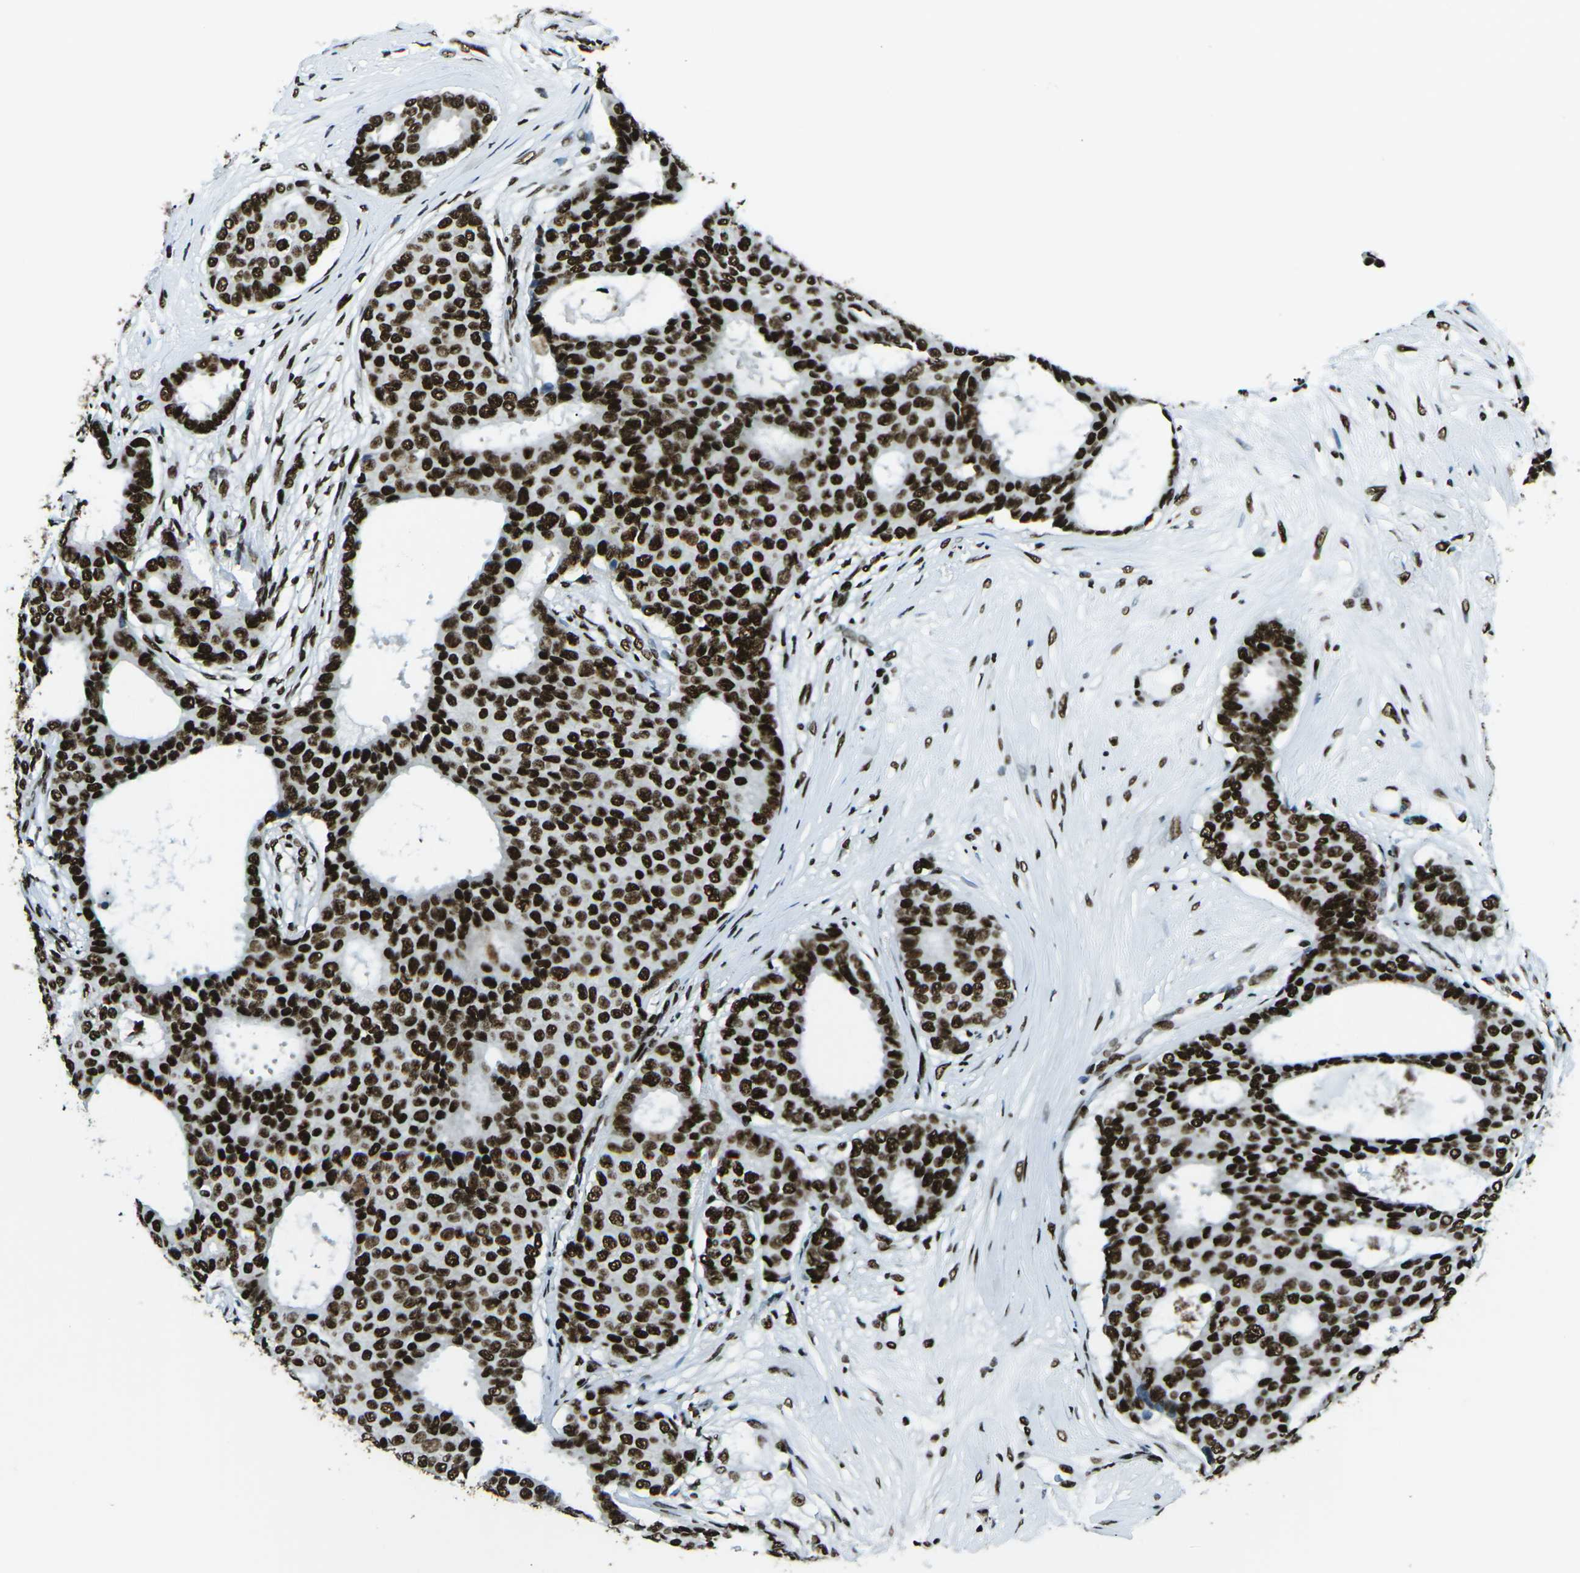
{"staining": {"intensity": "strong", "quantity": ">75%", "location": "nuclear"}, "tissue": "breast cancer", "cell_type": "Tumor cells", "image_type": "cancer", "snomed": [{"axis": "morphology", "description": "Duct carcinoma"}, {"axis": "topography", "description": "Breast"}], "caption": "Breast cancer (invasive ductal carcinoma) stained with a brown dye demonstrates strong nuclear positive expression in approximately >75% of tumor cells.", "gene": "HNRNPL", "patient": {"sex": "female", "age": 75}}